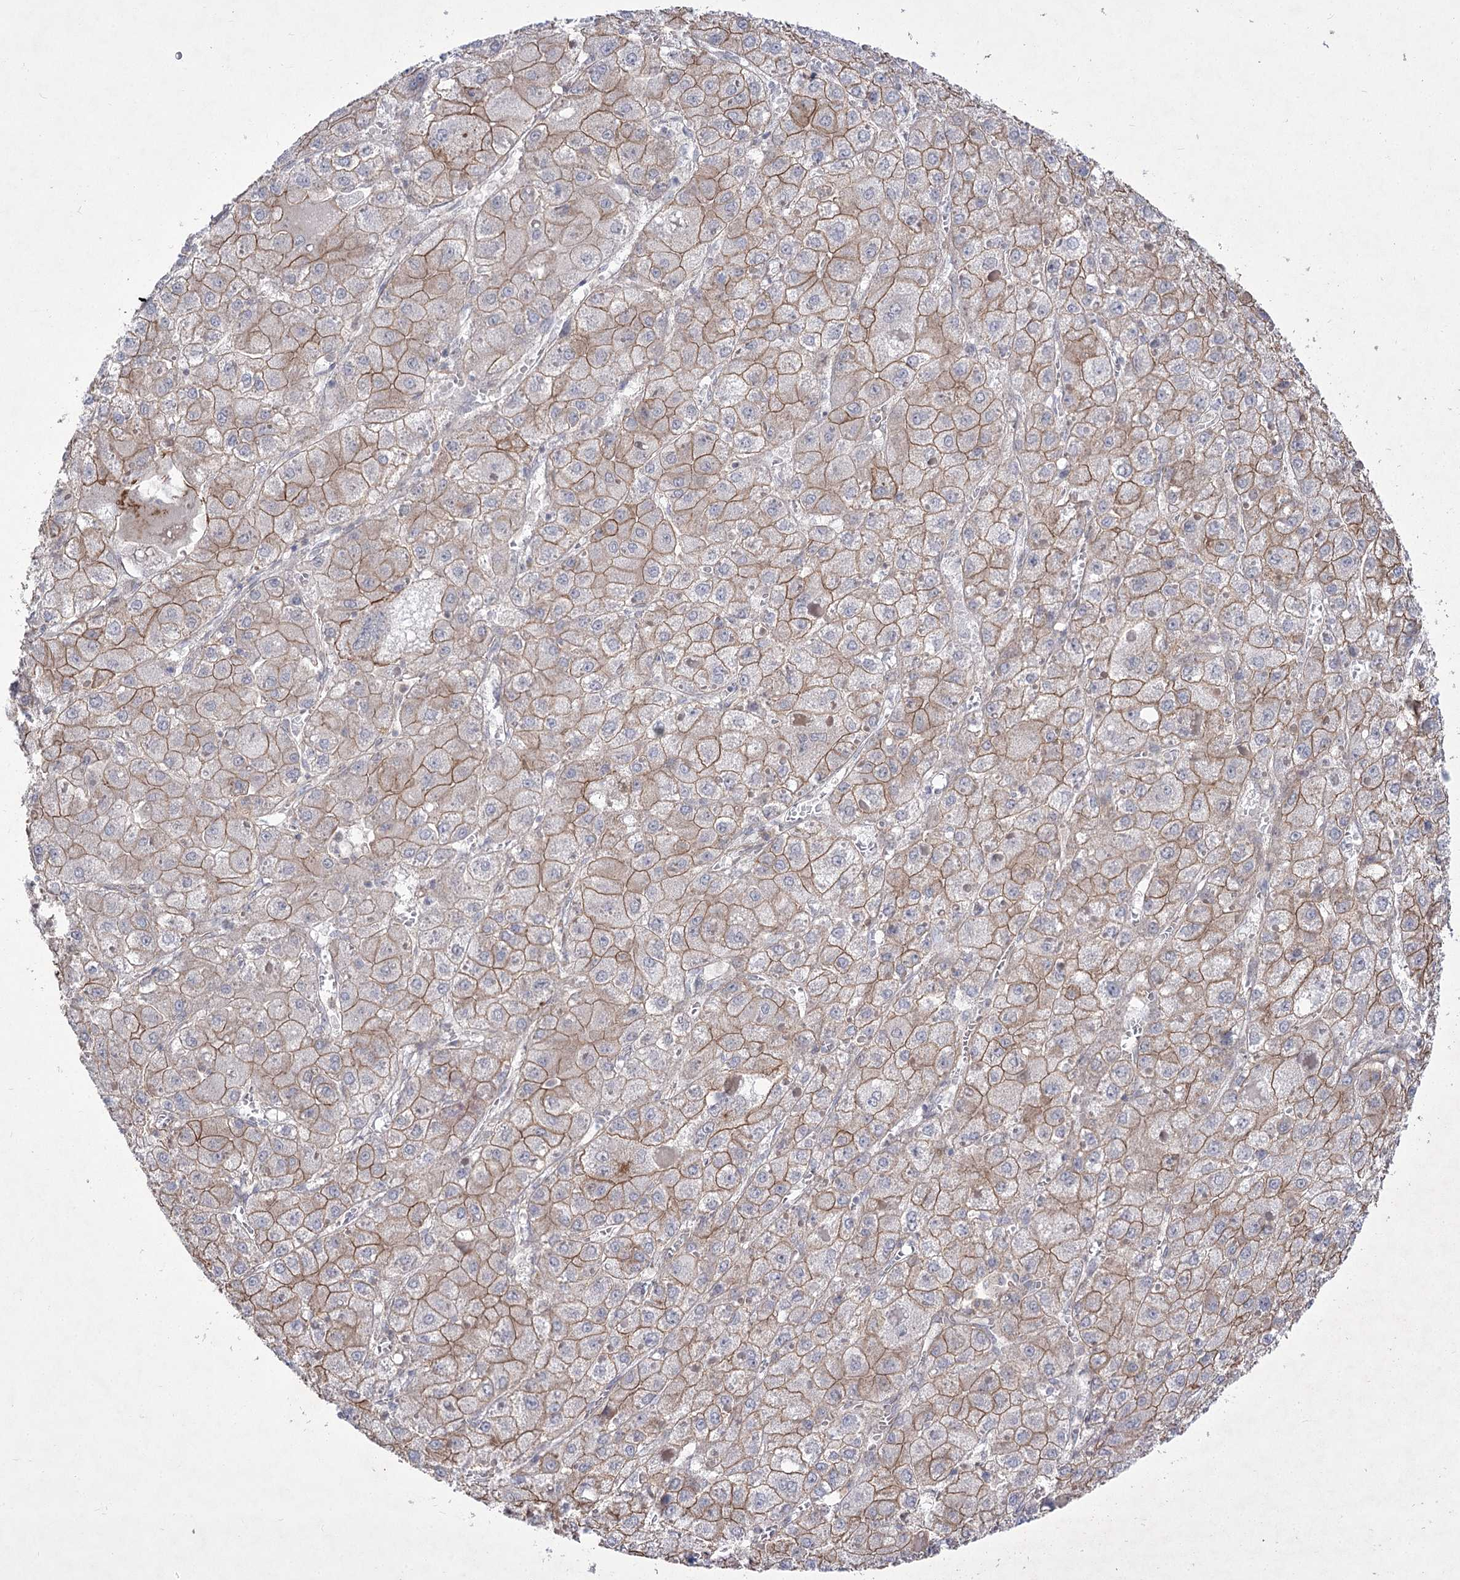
{"staining": {"intensity": "moderate", "quantity": ">75%", "location": "cytoplasmic/membranous"}, "tissue": "liver cancer", "cell_type": "Tumor cells", "image_type": "cancer", "snomed": [{"axis": "morphology", "description": "Carcinoma, Hepatocellular, NOS"}, {"axis": "topography", "description": "Liver"}], "caption": "Immunohistochemical staining of human liver hepatocellular carcinoma demonstrates medium levels of moderate cytoplasmic/membranous protein staining in about >75% of tumor cells.", "gene": "SH3BP5L", "patient": {"sex": "female", "age": 73}}